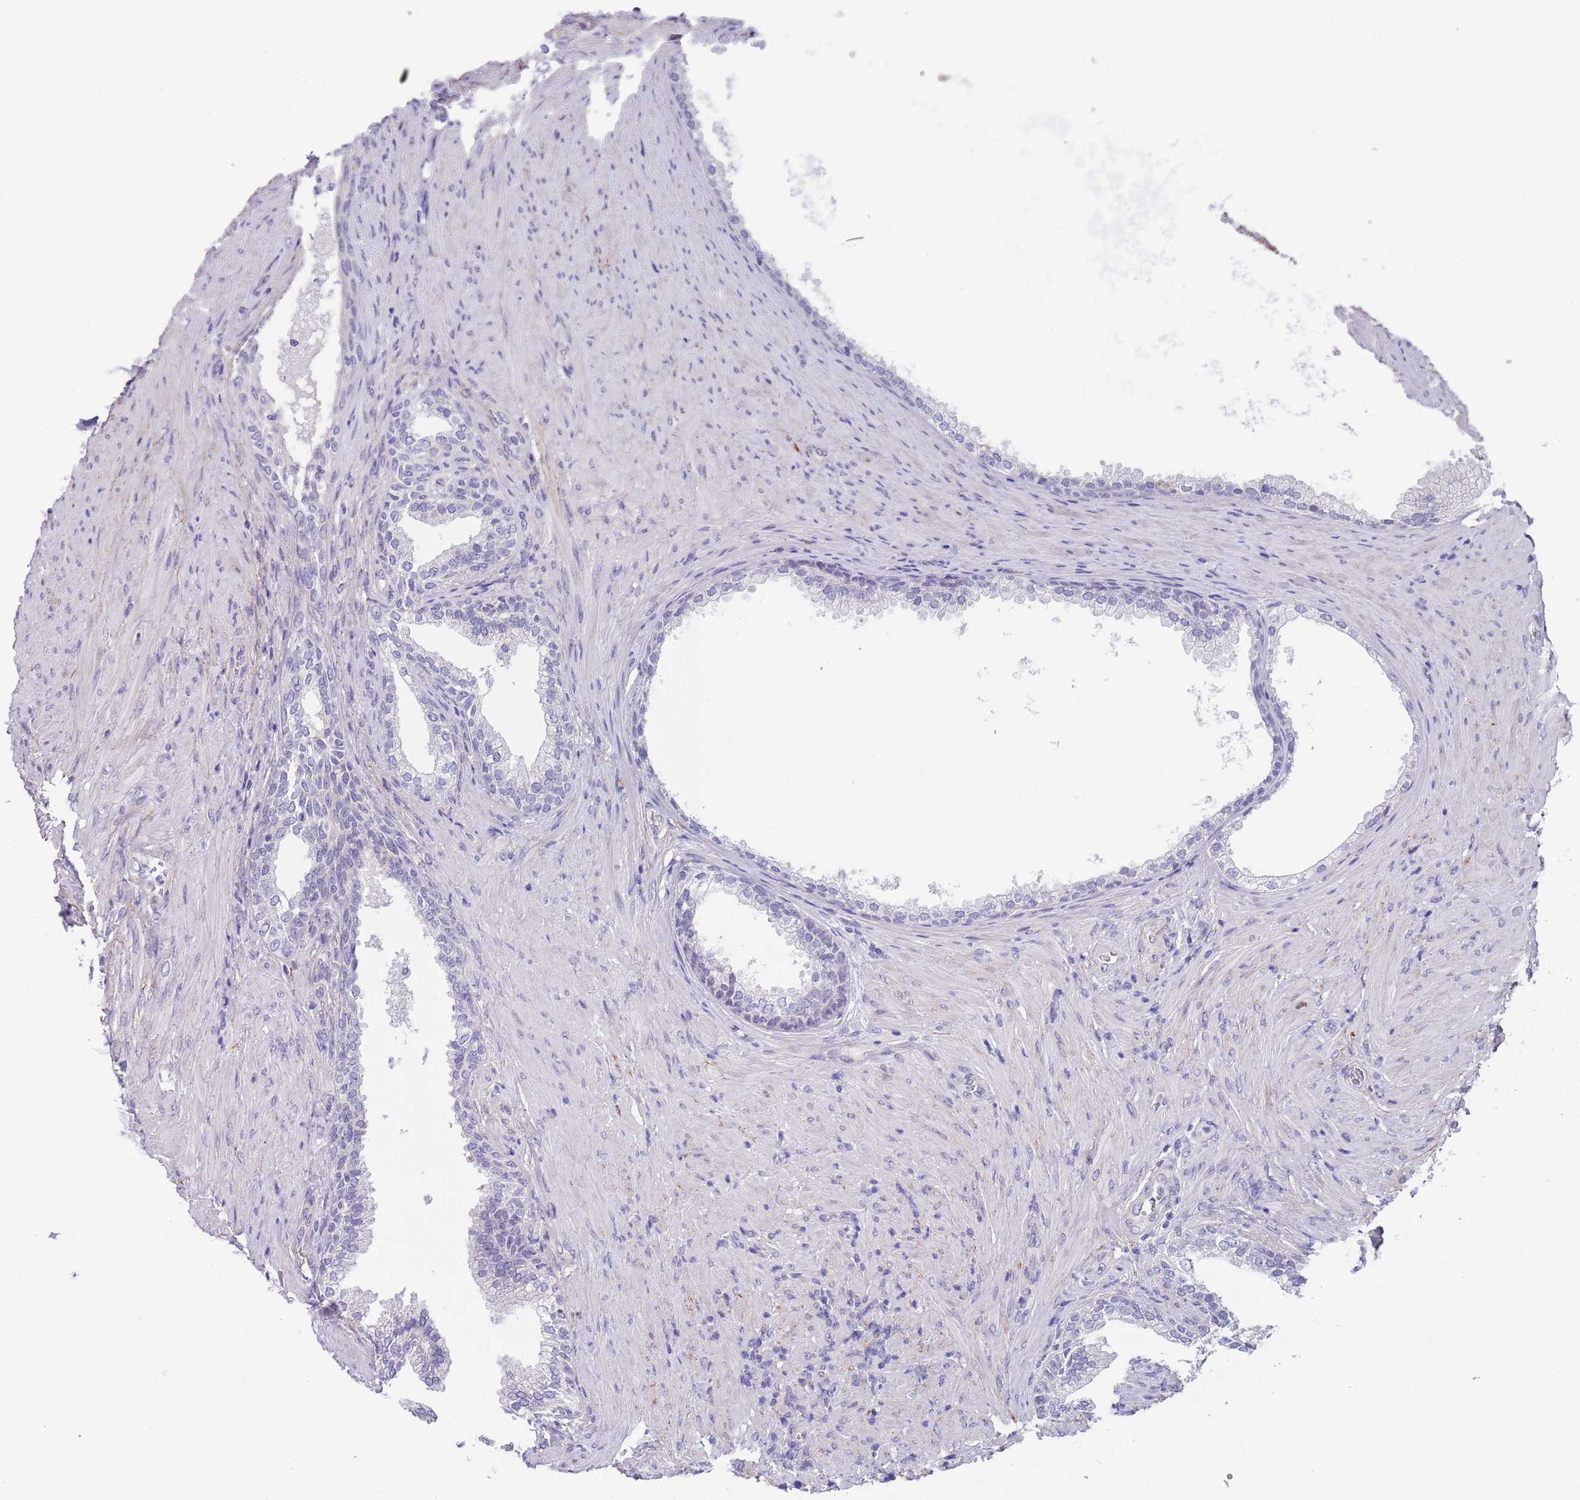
{"staining": {"intensity": "negative", "quantity": "none", "location": "none"}, "tissue": "prostate", "cell_type": "Glandular cells", "image_type": "normal", "snomed": [{"axis": "morphology", "description": "Normal tissue, NOS"}, {"axis": "topography", "description": "Prostate"}], "caption": "DAB (3,3'-diaminobenzidine) immunohistochemical staining of unremarkable prostate reveals no significant positivity in glandular cells.", "gene": "RNF169", "patient": {"sex": "male", "age": 76}}